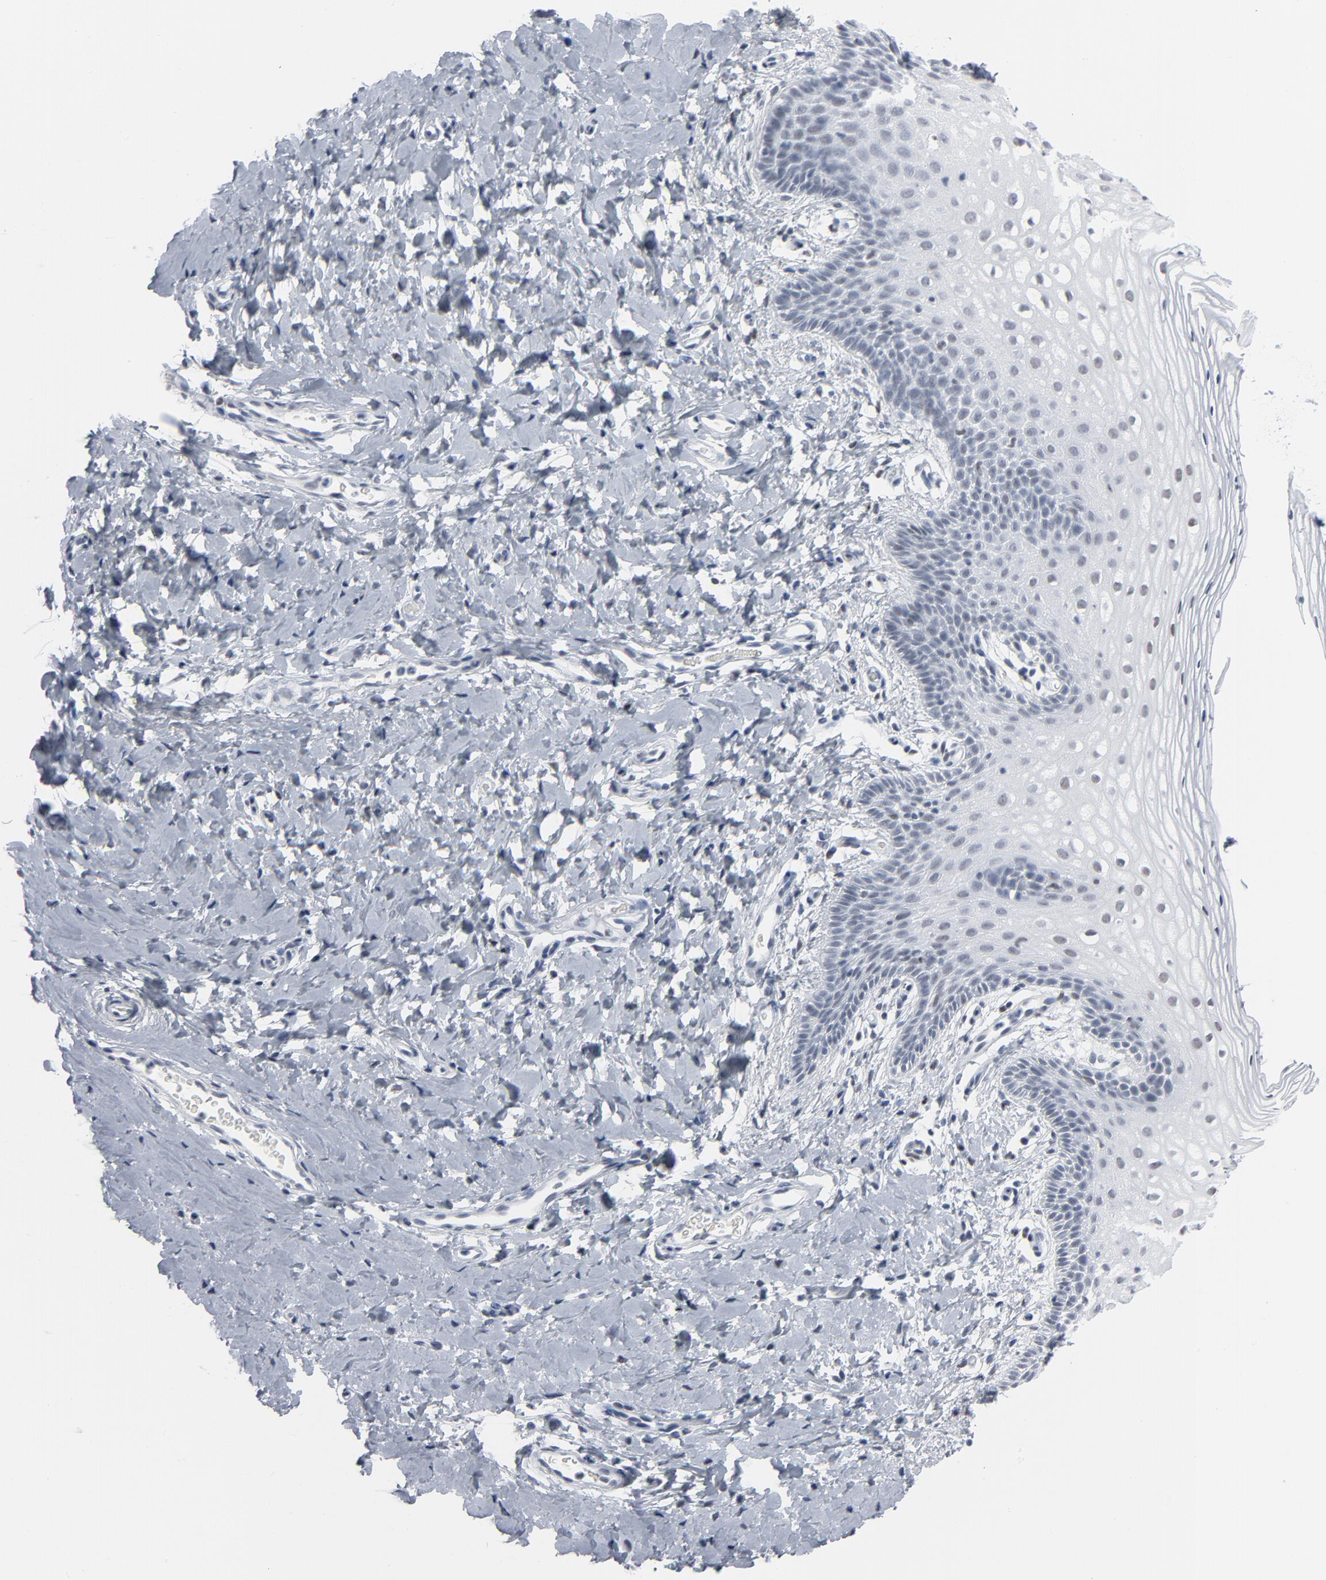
{"staining": {"intensity": "weak", "quantity": "<25%", "location": "nuclear"}, "tissue": "vagina", "cell_type": "Squamous epithelial cells", "image_type": "normal", "snomed": [{"axis": "morphology", "description": "Normal tissue, NOS"}, {"axis": "topography", "description": "Vagina"}], "caption": "Protein analysis of unremarkable vagina reveals no significant positivity in squamous epithelial cells.", "gene": "SIRT1", "patient": {"sex": "female", "age": 55}}